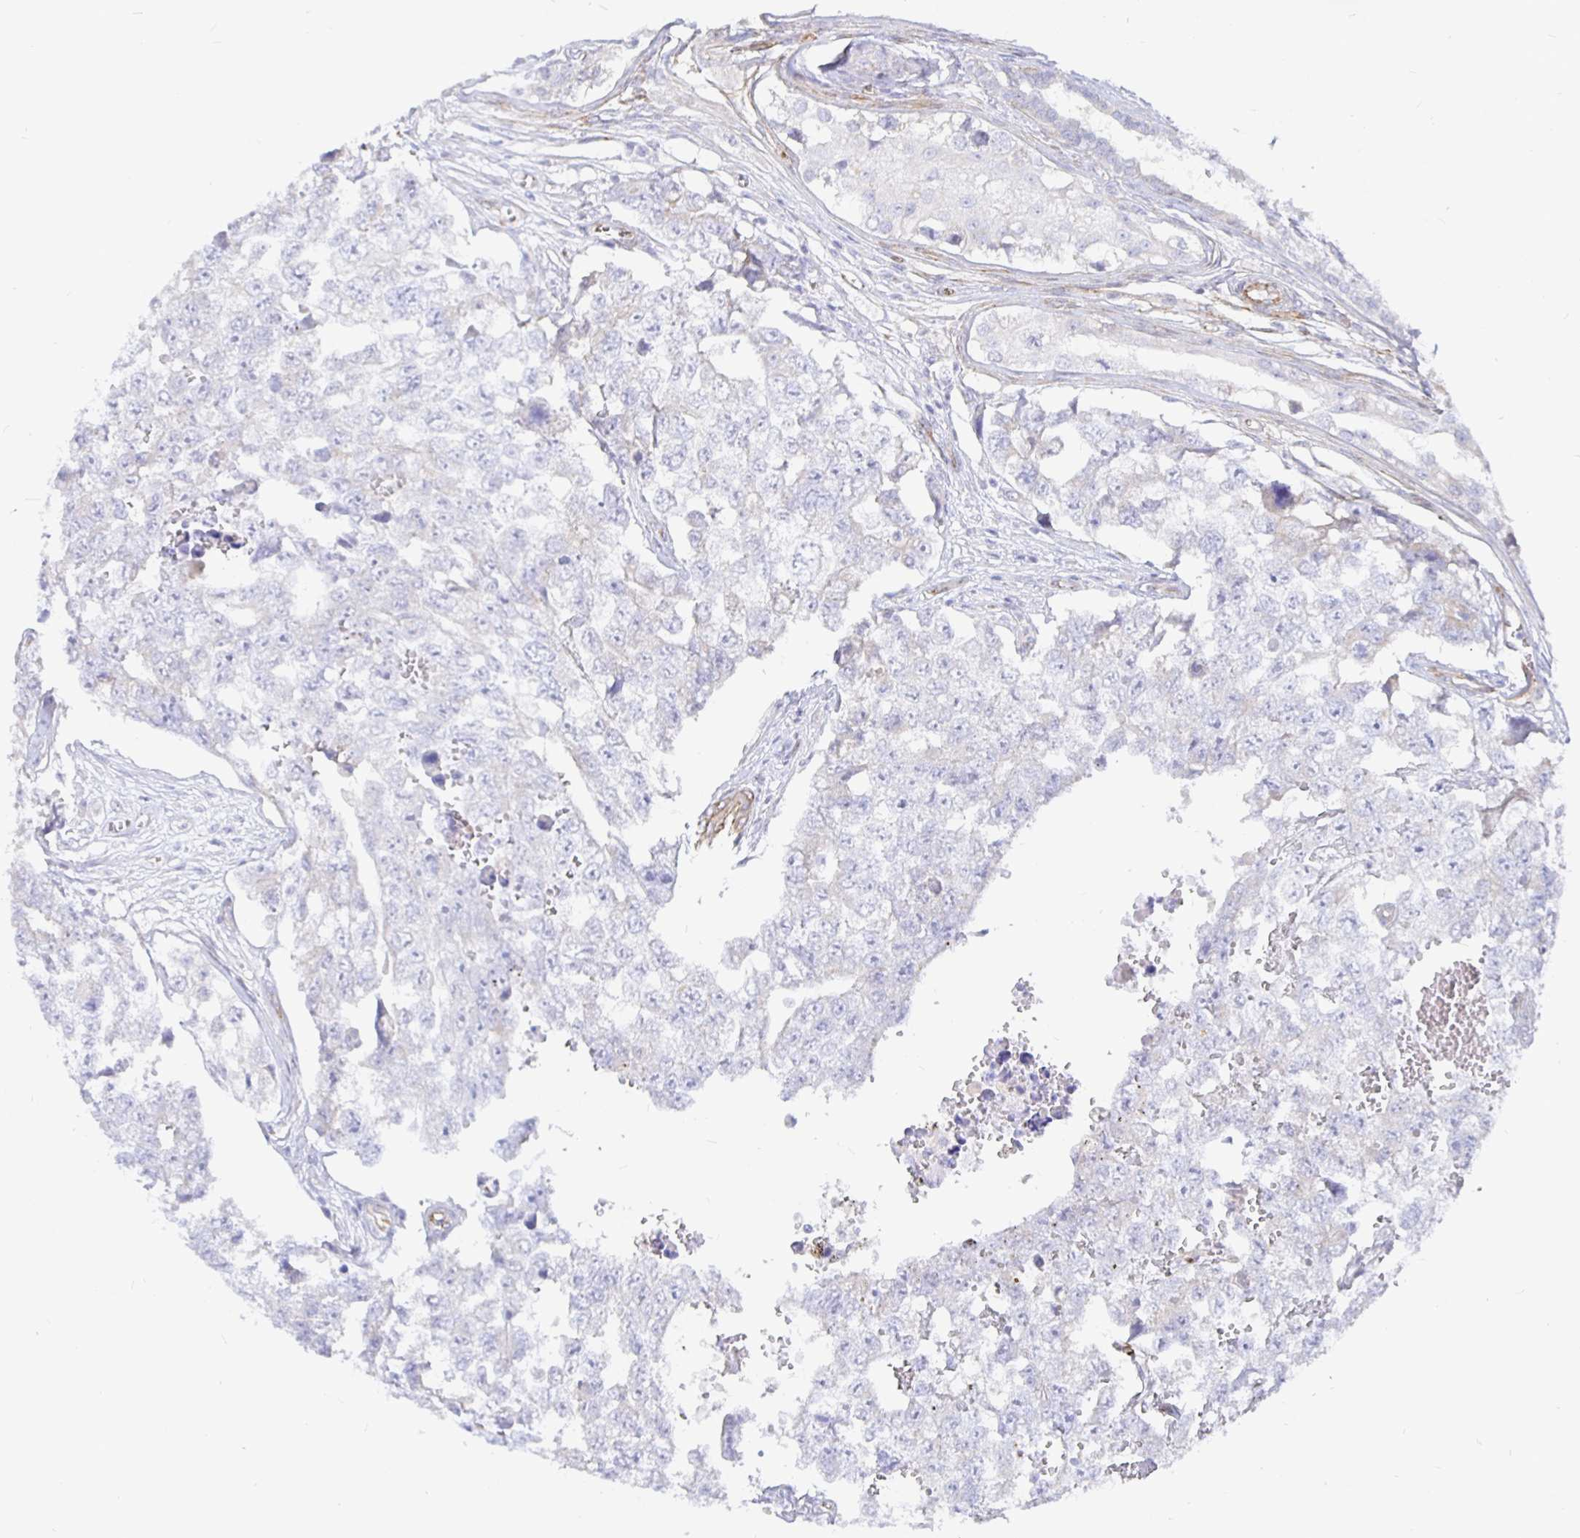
{"staining": {"intensity": "negative", "quantity": "none", "location": "none"}, "tissue": "testis cancer", "cell_type": "Tumor cells", "image_type": "cancer", "snomed": [{"axis": "morphology", "description": "Carcinoma, Embryonal, NOS"}, {"axis": "topography", "description": "Testis"}], "caption": "Immunohistochemical staining of testis cancer reveals no significant expression in tumor cells.", "gene": "COX16", "patient": {"sex": "male", "age": 18}}